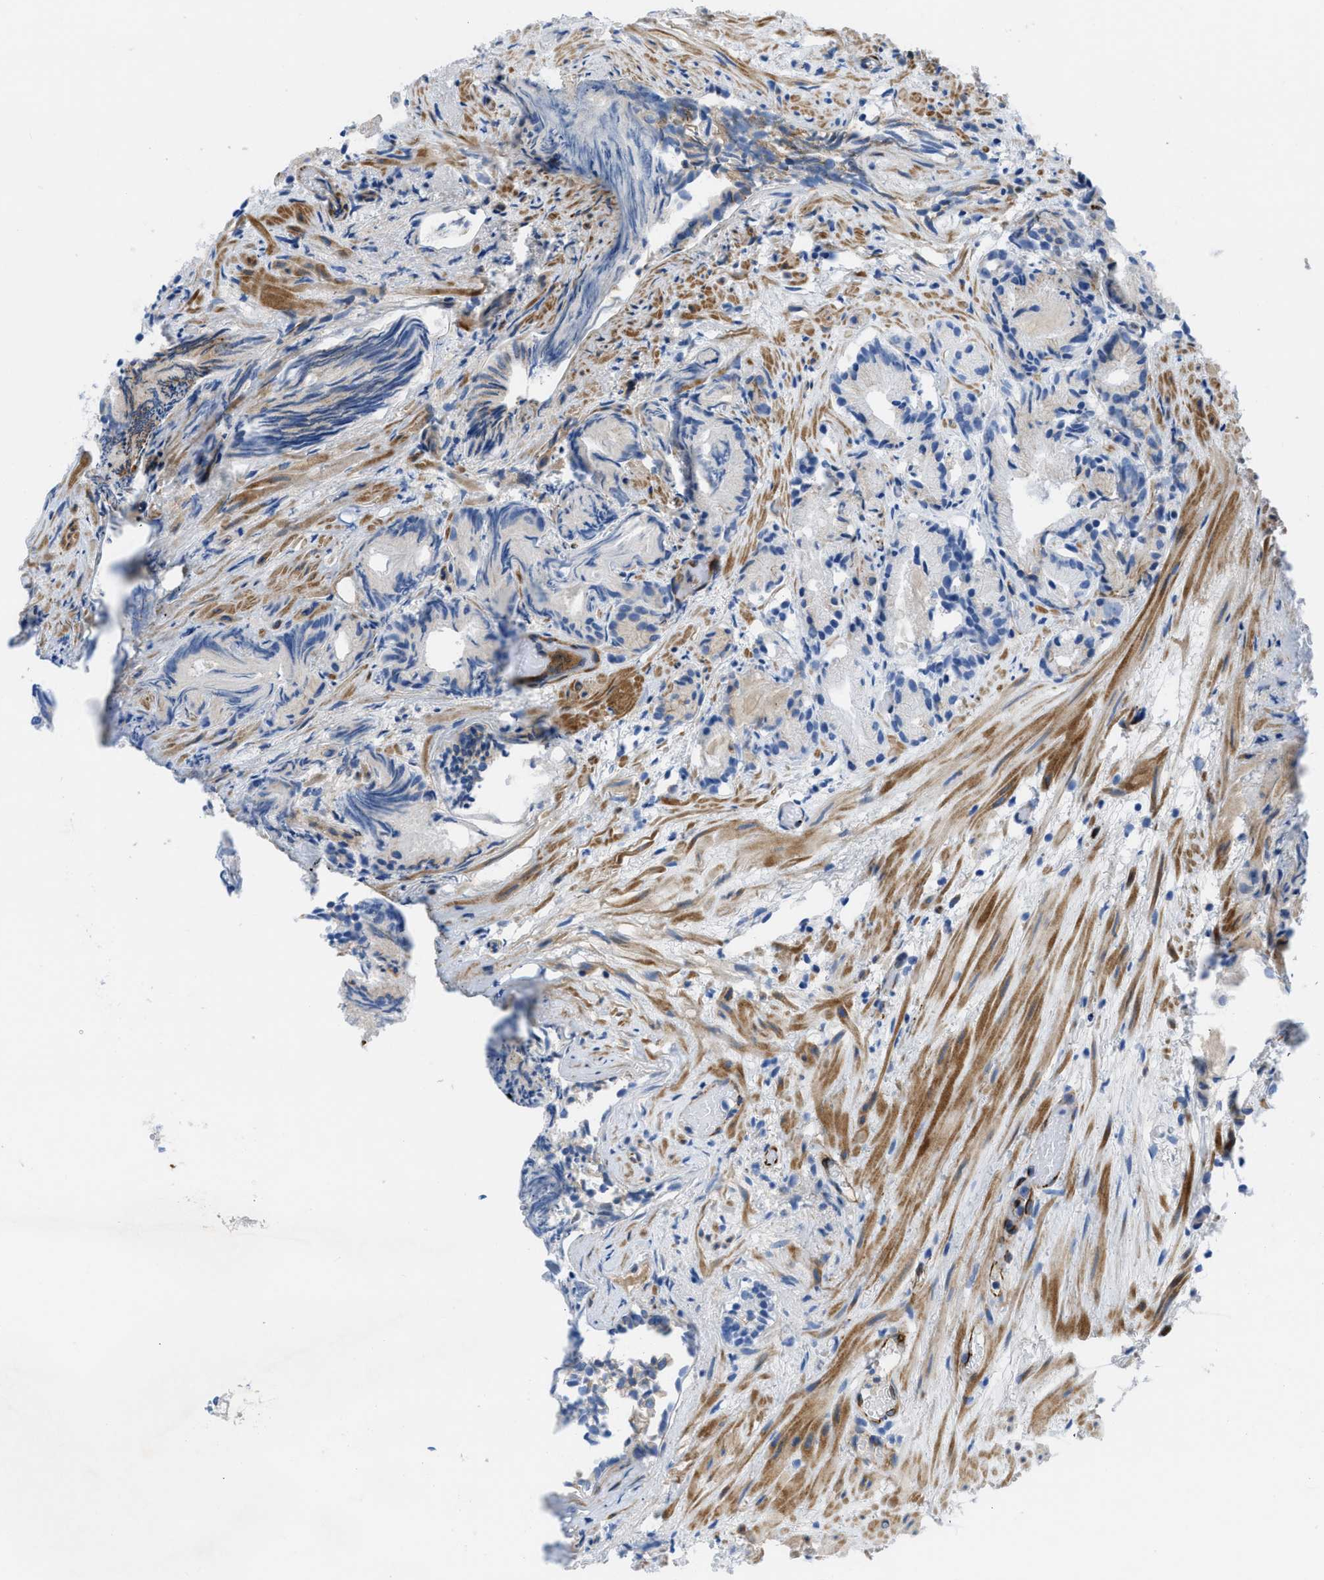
{"staining": {"intensity": "negative", "quantity": "none", "location": "none"}, "tissue": "prostate cancer", "cell_type": "Tumor cells", "image_type": "cancer", "snomed": [{"axis": "morphology", "description": "Adenocarcinoma, Low grade"}, {"axis": "topography", "description": "Prostate"}], "caption": "Prostate cancer was stained to show a protein in brown. There is no significant staining in tumor cells. Brightfield microscopy of immunohistochemistry stained with DAB (brown) and hematoxylin (blue), captured at high magnification.", "gene": "XCR1", "patient": {"sex": "male", "age": 89}}